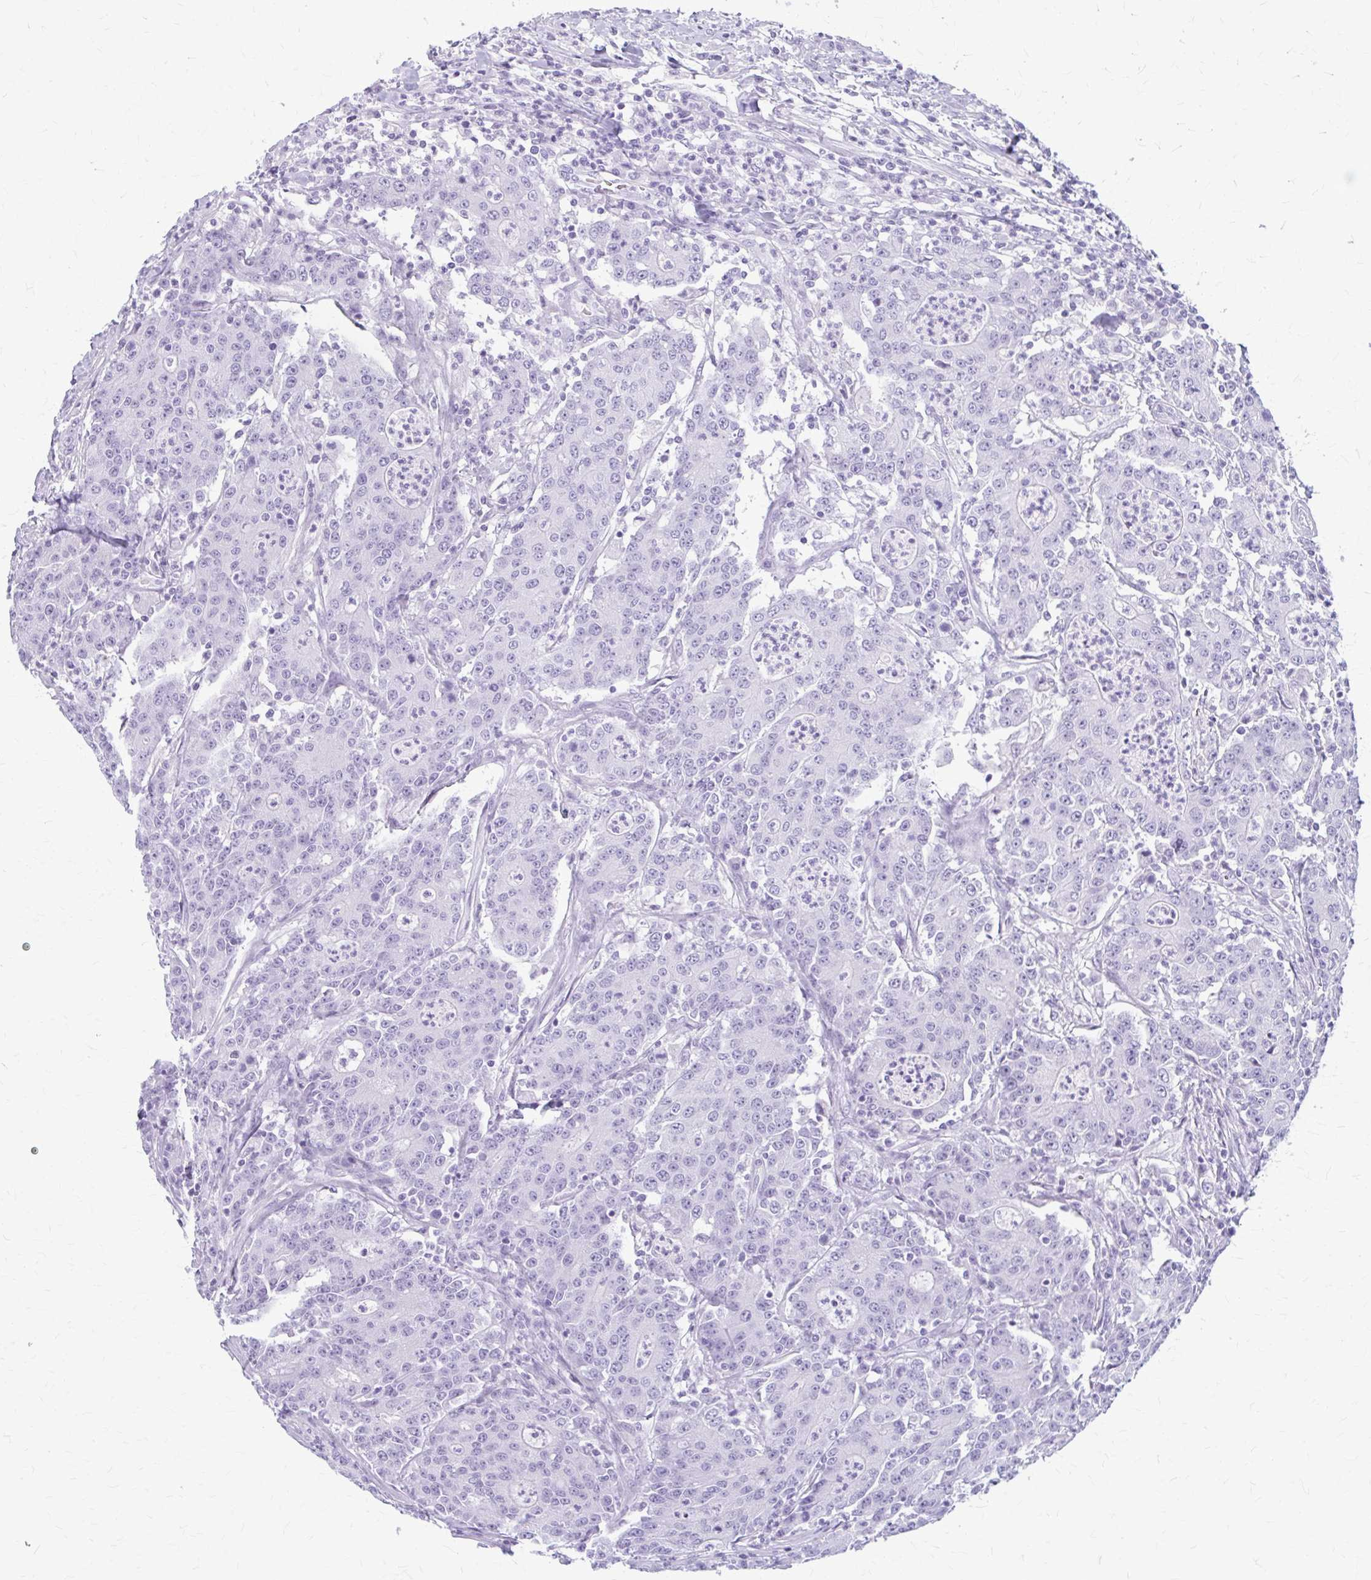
{"staining": {"intensity": "negative", "quantity": "none", "location": "none"}, "tissue": "colorectal cancer", "cell_type": "Tumor cells", "image_type": "cancer", "snomed": [{"axis": "morphology", "description": "Adenocarcinoma, NOS"}, {"axis": "topography", "description": "Colon"}], "caption": "High power microscopy micrograph of an immunohistochemistry (IHC) histopathology image of colorectal cancer, revealing no significant staining in tumor cells. (Immunohistochemistry (ihc), brightfield microscopy, high magnification).", "gene": "KLHDC7A", "patient": {"sex": "male", "age": 83}}